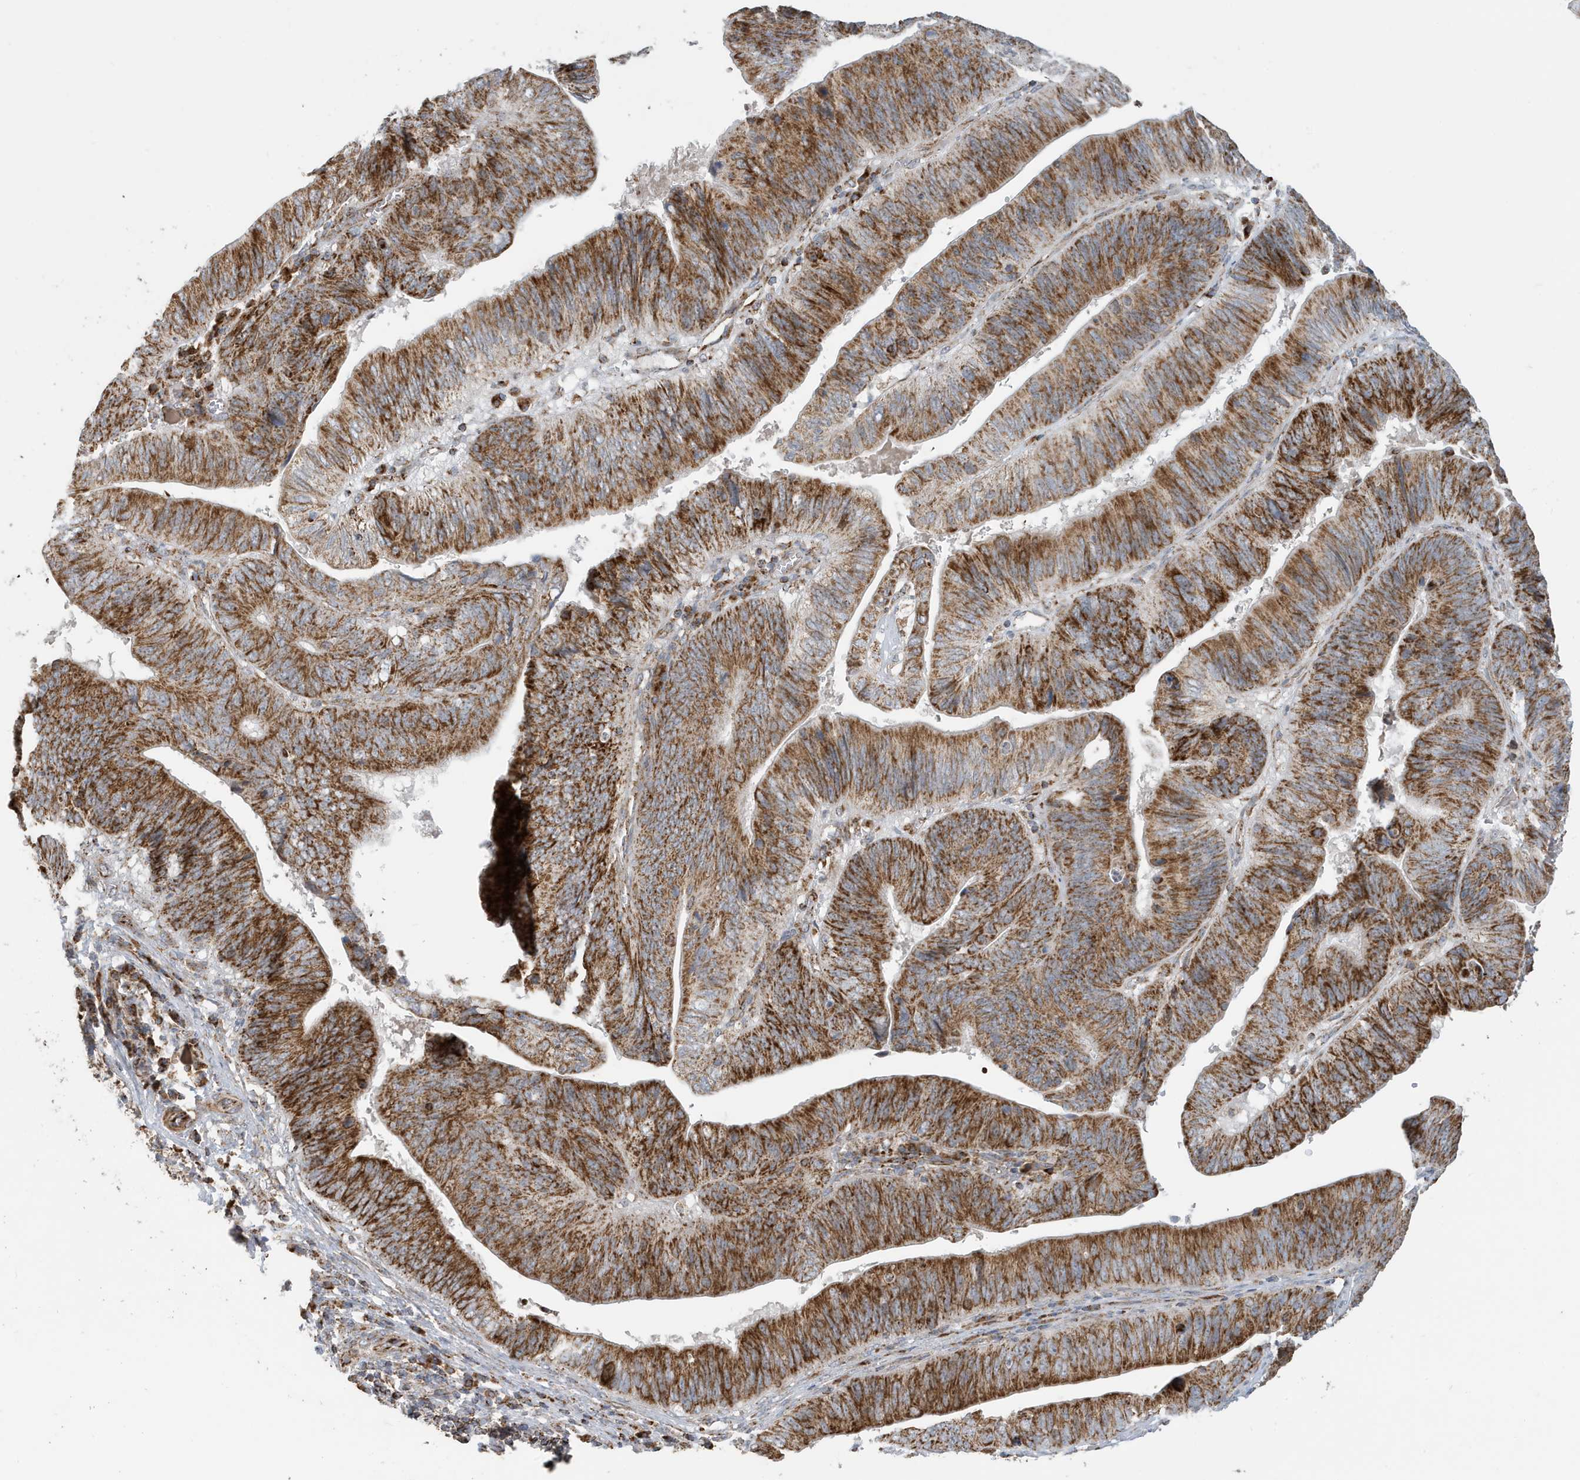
{"staining": {"intensity": "strong", "quantity": ">75%", "location": "cytoplasmic/membranous"}, "tissue": "pancreatic cancer", "cell_type": "Tumor cells", "image_type": "cancer", "snomed": [{"axis": "morphology", "description": "Adenocarcinoma, NOS"}, {"axis": "topography", "description": "Pancreas"}], "caption": "Brown immunohistochemical staining in pancreatic cancer (adenocarcinoma) shows strong cytoplasmic/membranous staining in about >75% of tumor cells.", "gene": "MAN1A1", "patient": {"sex": "male", "age": 63}}